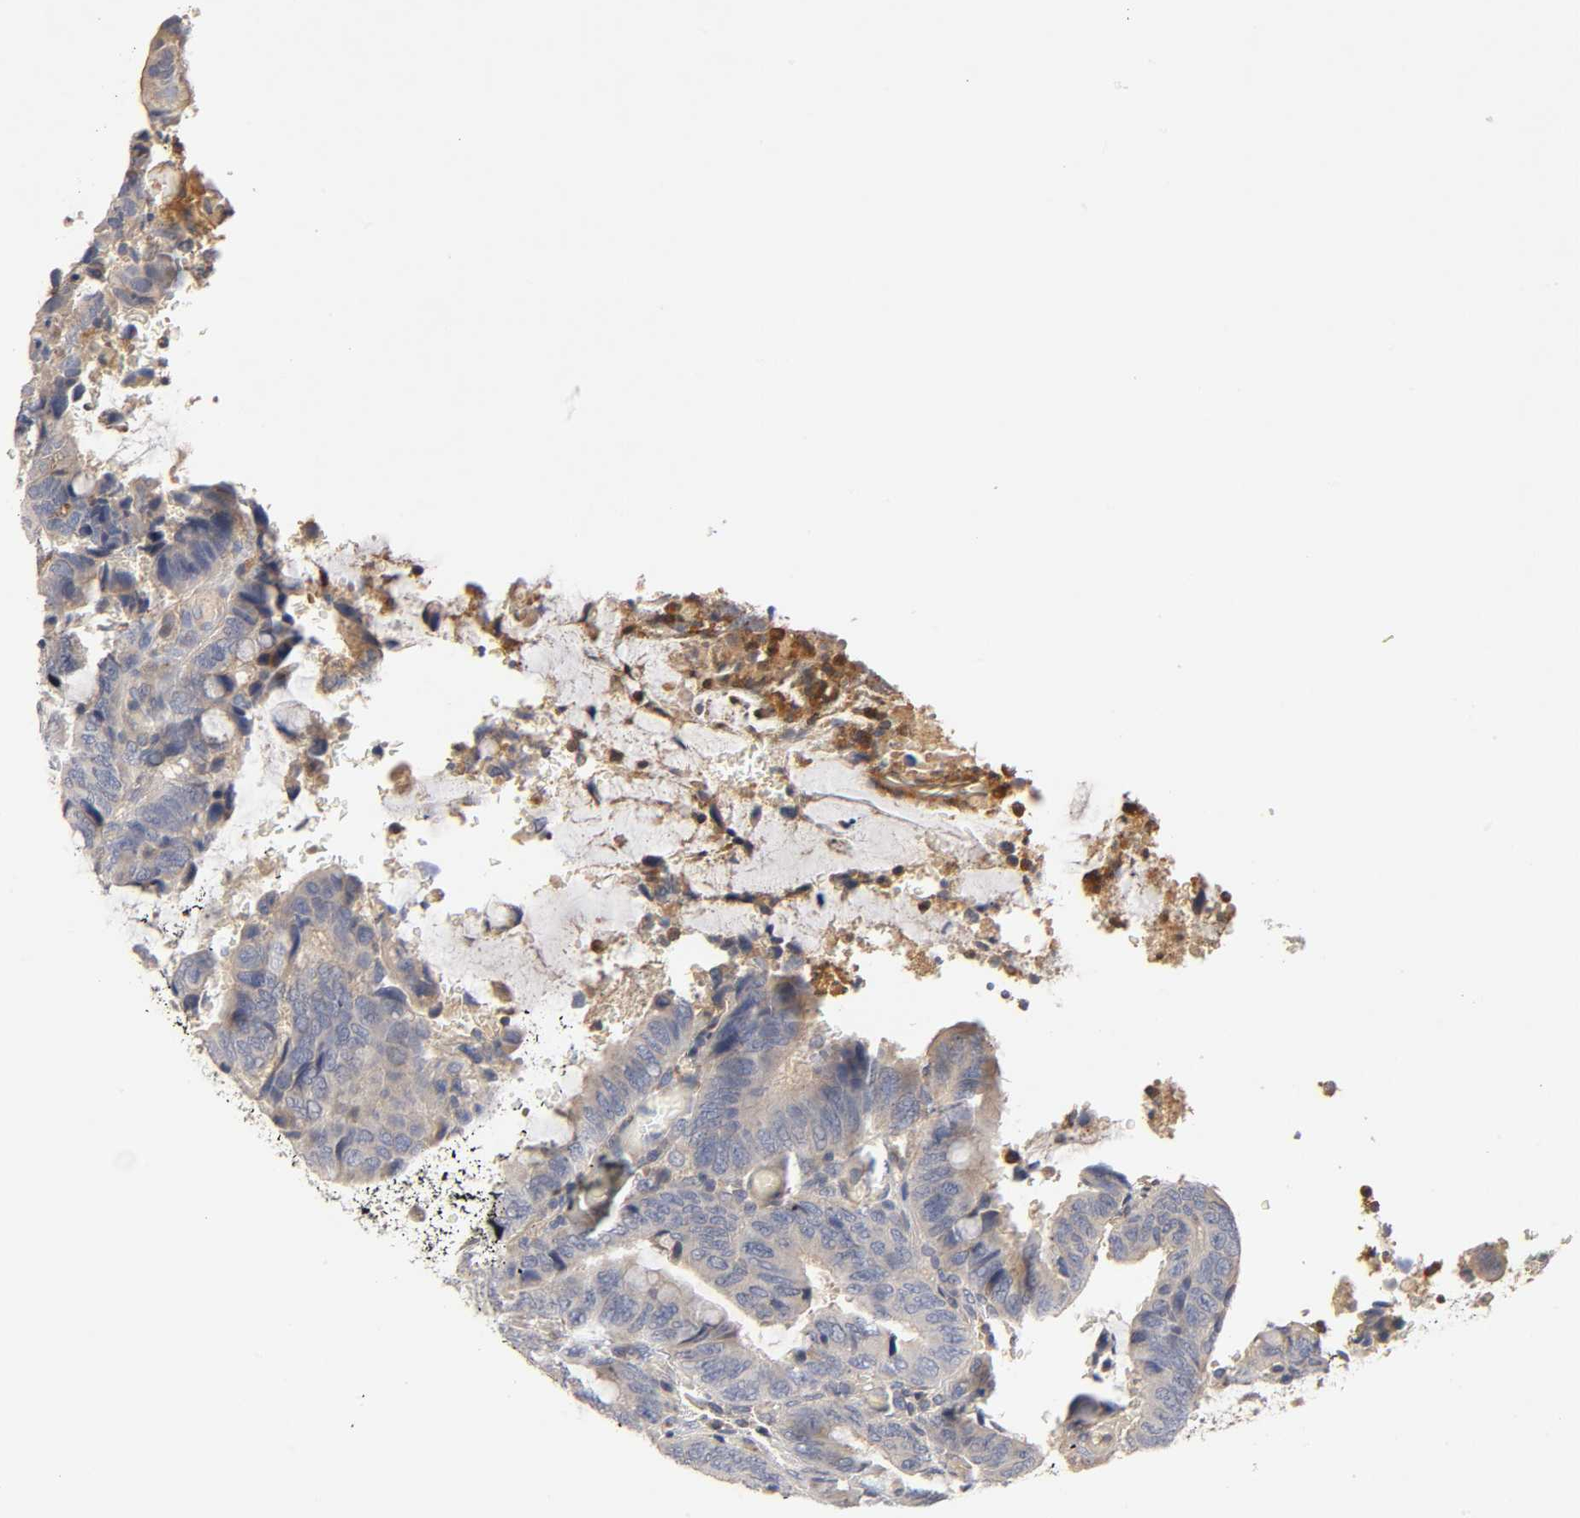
{"staining": {"intensity": "weak", "quantity": "25%-75%", "location": "cytoplasmic/membranous"}, "tissue": "colorectal cancer", "cell_type": "Tumor cells", "image_type": "cancer", "snomed": [{"axis": "morphology", "description": "Normal tissue, NOS"}, {"axis": "morphology", "description": "Adenocarcinoma, NOS"}, {"axis": "topography", "description": "Rectum"}, {"axis": "topography", "description": "Peripheral nerve tissue"}], "caption": "Protein expression analysis of human adenocarcinoma (colorectal) reveals weak cytoplasmic/membranous positivity in approximately 25%-75% of tumor cells.", "gene": "RHOA", "patient": {"sex": "male", "age": 92}}